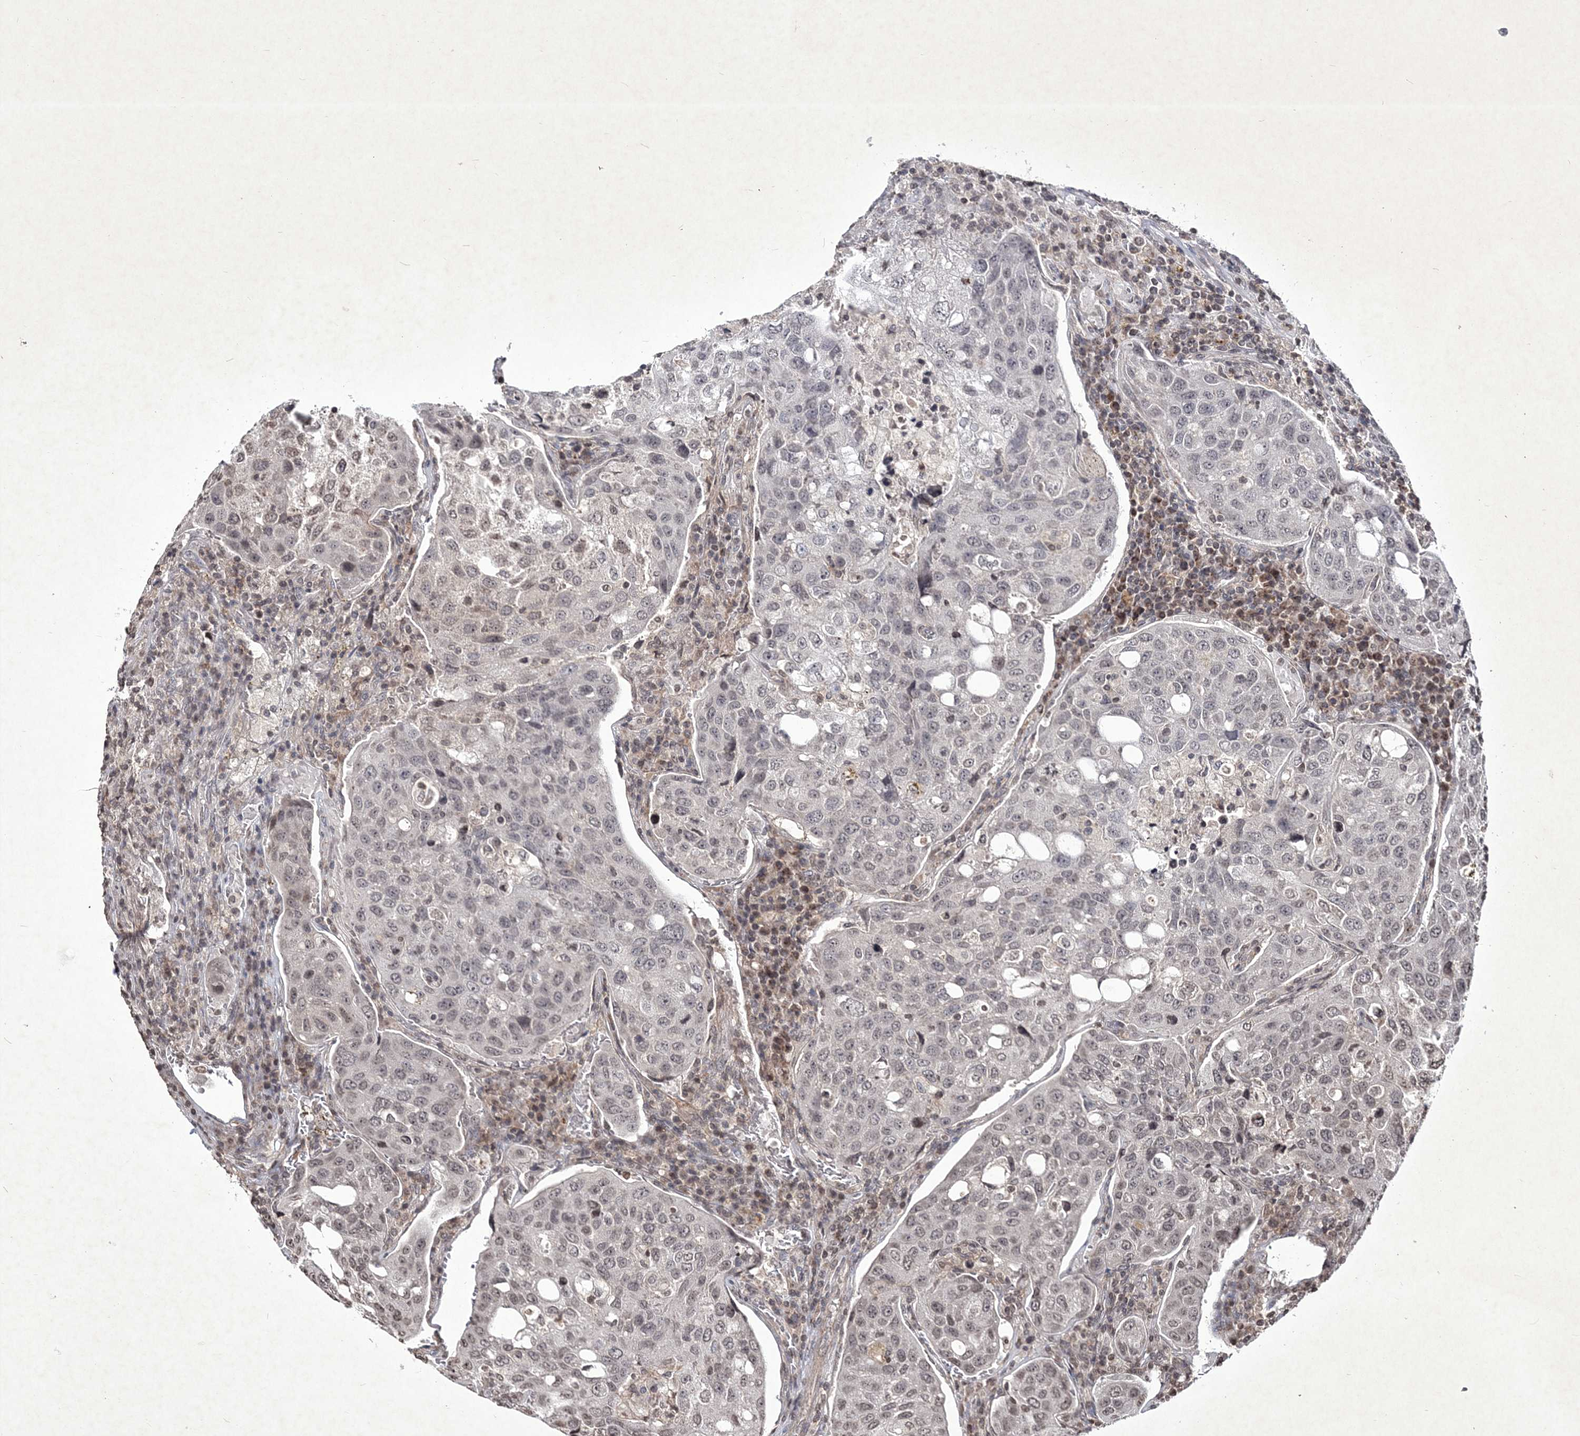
{"staining": {"intensity": "weak", "quantity": "25%-75%", "location": "nuclear"}, "tissue": "urothelial cancer", "cell_type": "Tumor cells", "image_type": "cancer", "snomed": [{"axis": "morphology", "description": "Urothelial carcinoma, High grade"}, {"axis": "topography", "description": "Lymph node"}, {"axis": "topography", "description": "Urinary bladder"}], "caption": "Urothelial cancer tissue displays weak nuclear staining in about 25%-75% of tumor cells, visualized by immunohistochemistry.", "gene": "SOWAHB", "patient": {"sex": "male", "age": 51}}